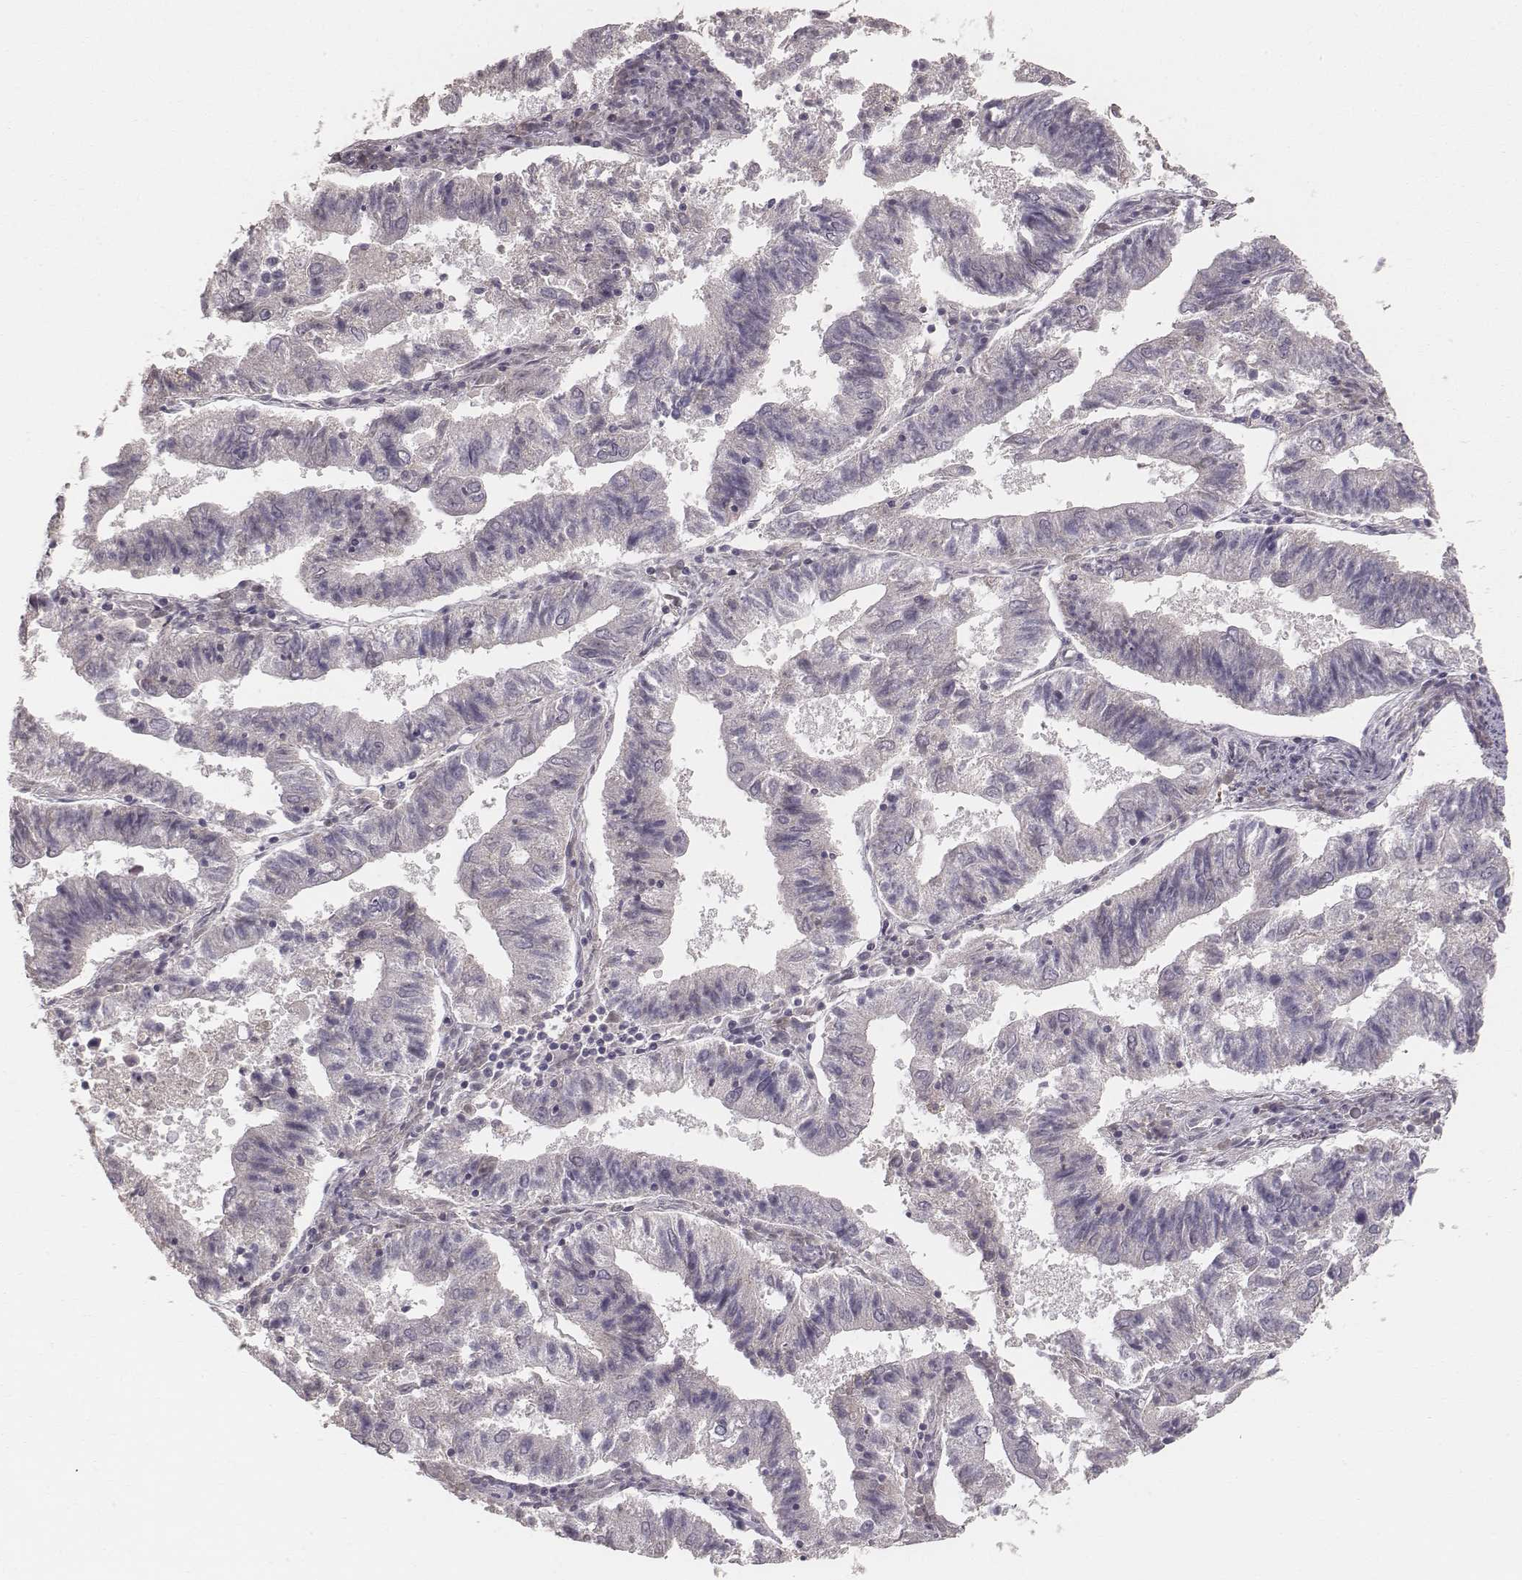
{"staining": {"intensity": "negative", "quantity": "none", "location": "none"}, "tissue": "endometrial cancer", "cell_type": "Tumor cells", "image_type": "cancer", "snomed": [{"axis": "morphology", "description": "Adenocarcinoma, NOS"}, {"axis": "topography", "description": "Endometrium"}], "caption": "A micrograph of endometrial adenocarcinoma stained for a protein demonstrates no brown staining in tumor cells. Nuclei are stained in blue.", "gene": "LY6K", "patient": {"sex": "female", "age": 82}}